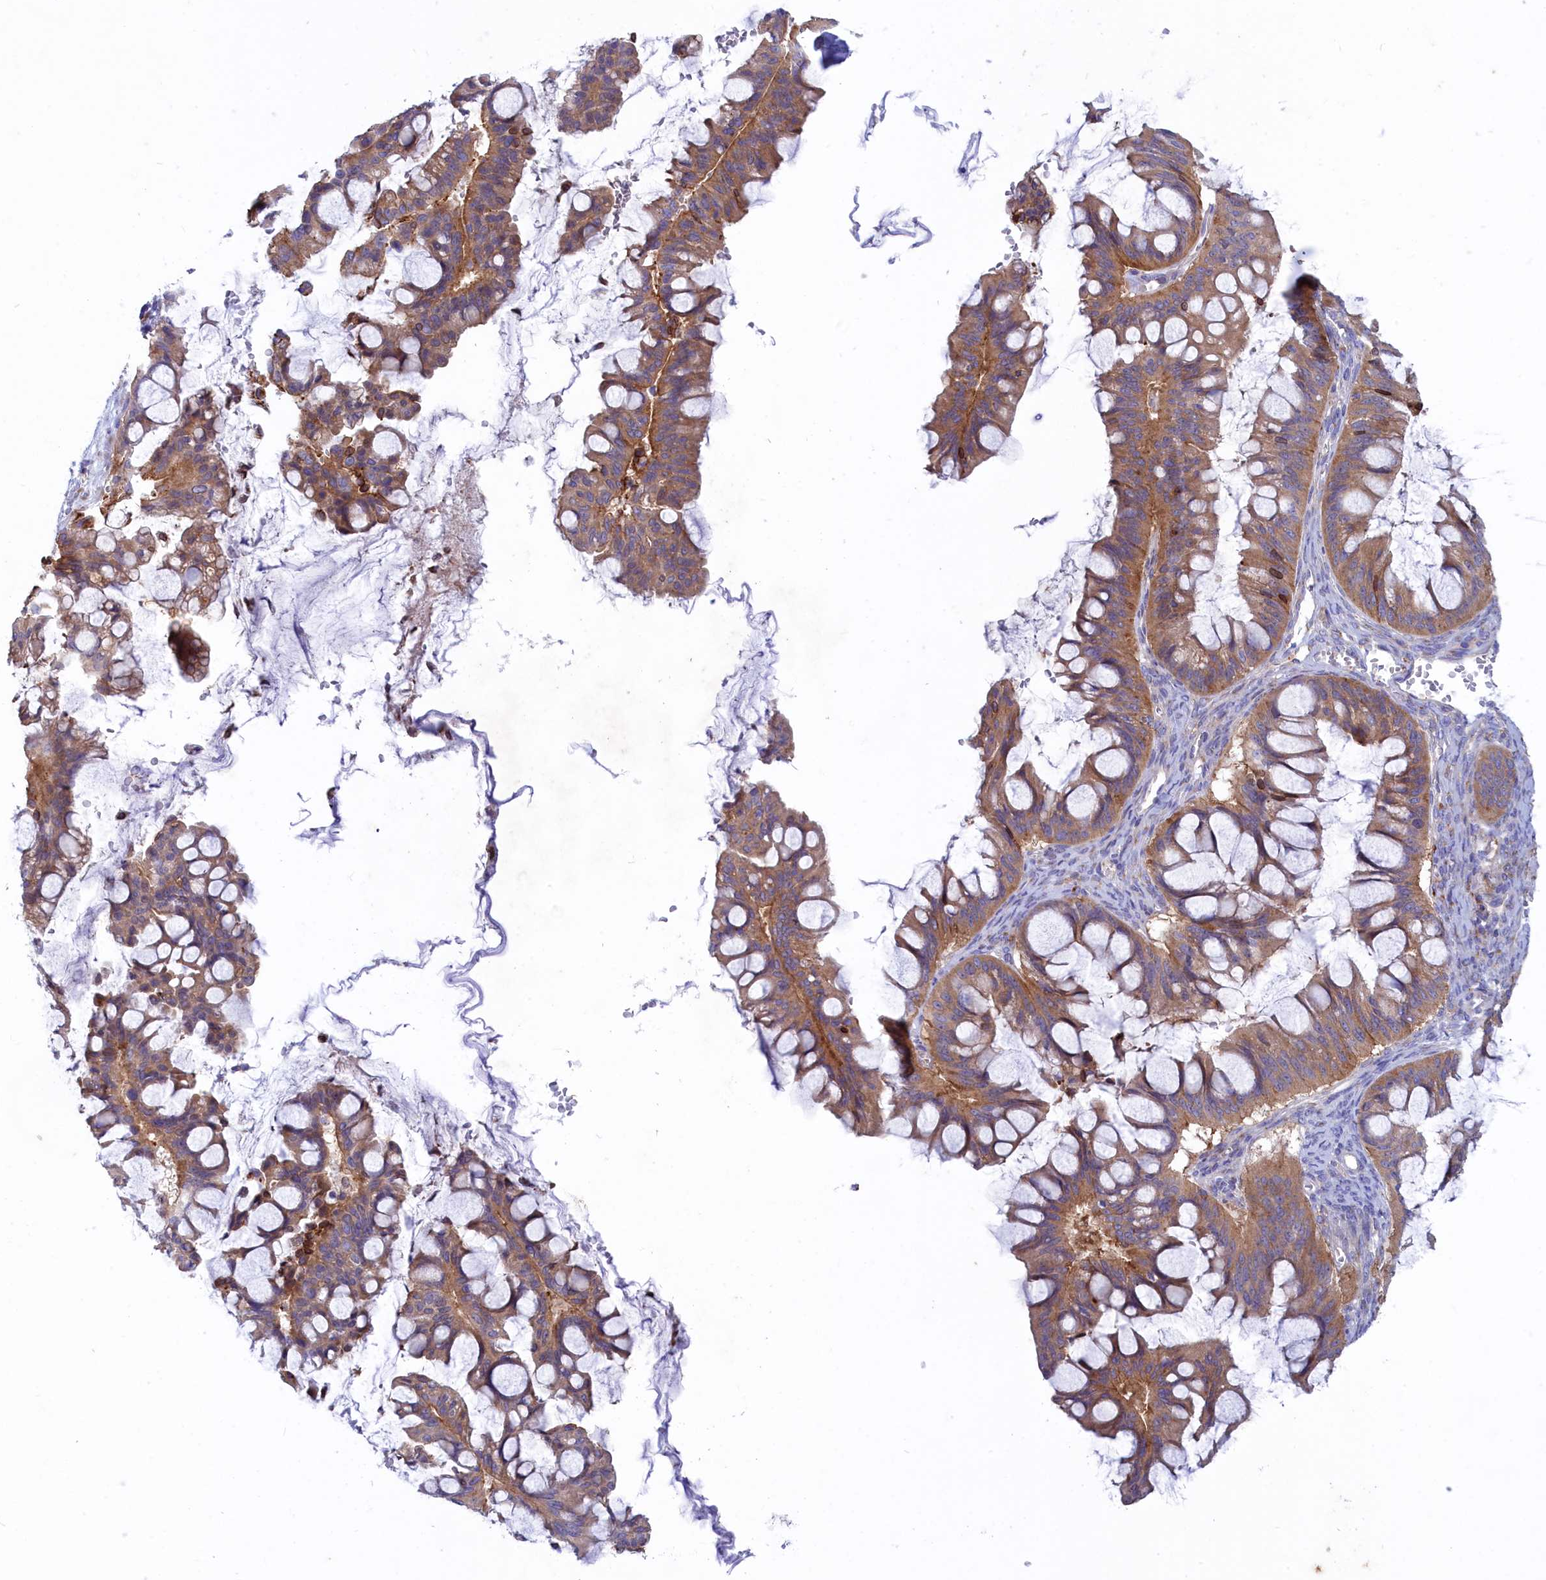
{"staining": {"intensity": "moderate", "quantity": ">75%", "location": "cytoplasmic/membranous"}, "tissue": "ovarian cancer", "cell_type": "Tumor cells", "image_type": "cancer", "snomed": [{"axis": "morphology", "description": "Cystadenocarcinoma, mucinous, NOS"}, {"axis": "topography", "description": "Ovary"}], "caption": "This image exhibits ovarian cancer stained with IHC to label a protein in brown. The cytoplasmic/membranous of tumor cells show moderate positivity for the protein. Nuclei are counter-stained blue.", "gene": "SCAMP4", "patient": {"sex": "female", "age": 73}}